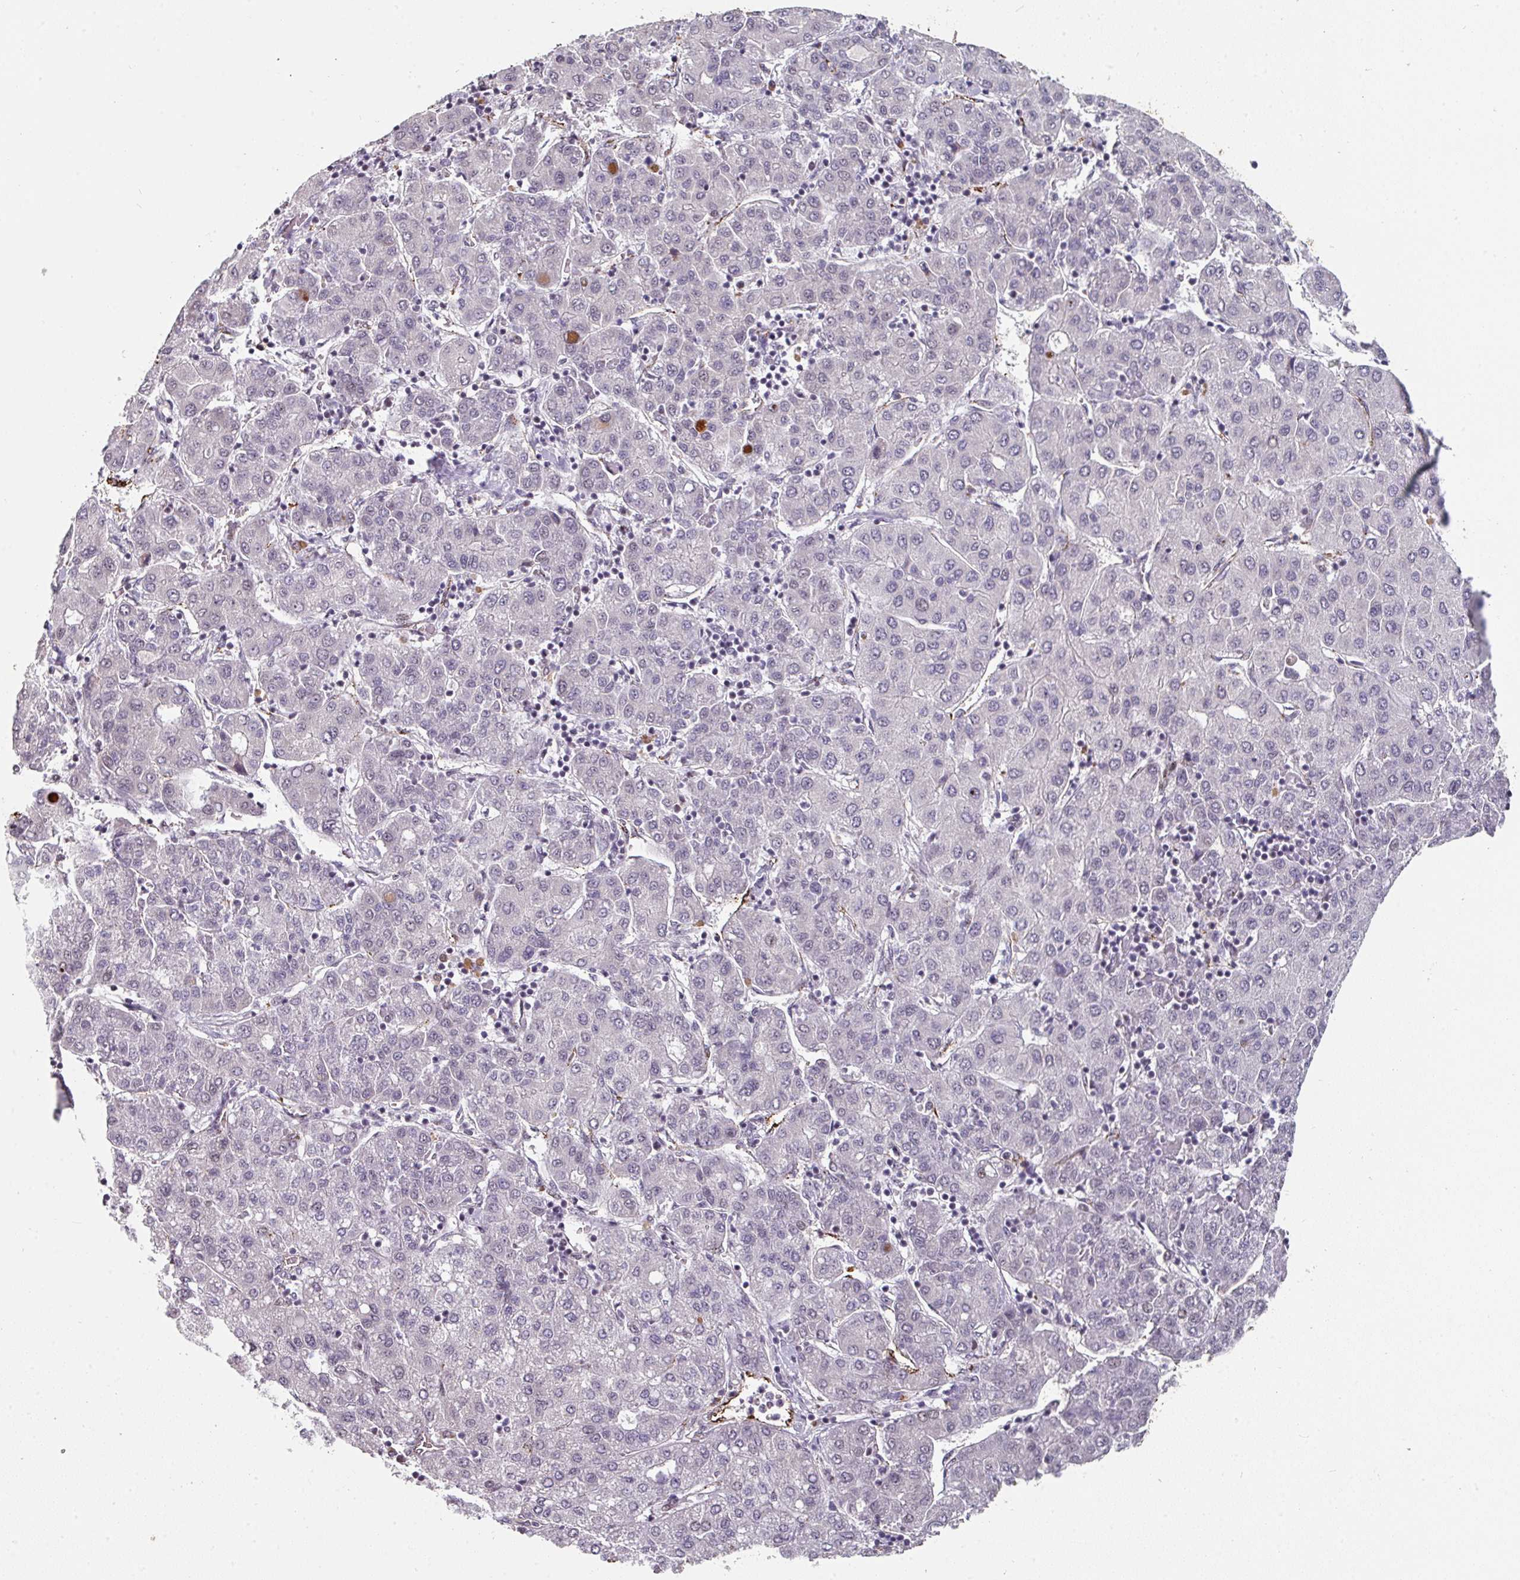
{"staining": {"intensity": "negative", "quantity": "none", "location": "none"}, "tissue": "liver cancer", "cell_type": "Tumor cells", "image_type": "cancer", "snomed": [{"axis": "morphology", "description": "Carcinoma, Hepatocellular, NOS"}, {"axis": "topography", "description": "Liver"}], "caption": "A high-resolution photomicrograph shows immunohistochemistry (IHC) staining of liver cancer (hepatocellular carcinoma), which demonstrates no significant positivity in tumor cells.", "gene": "SIDT2", "patient": {"sex": "male", "age": 65}}